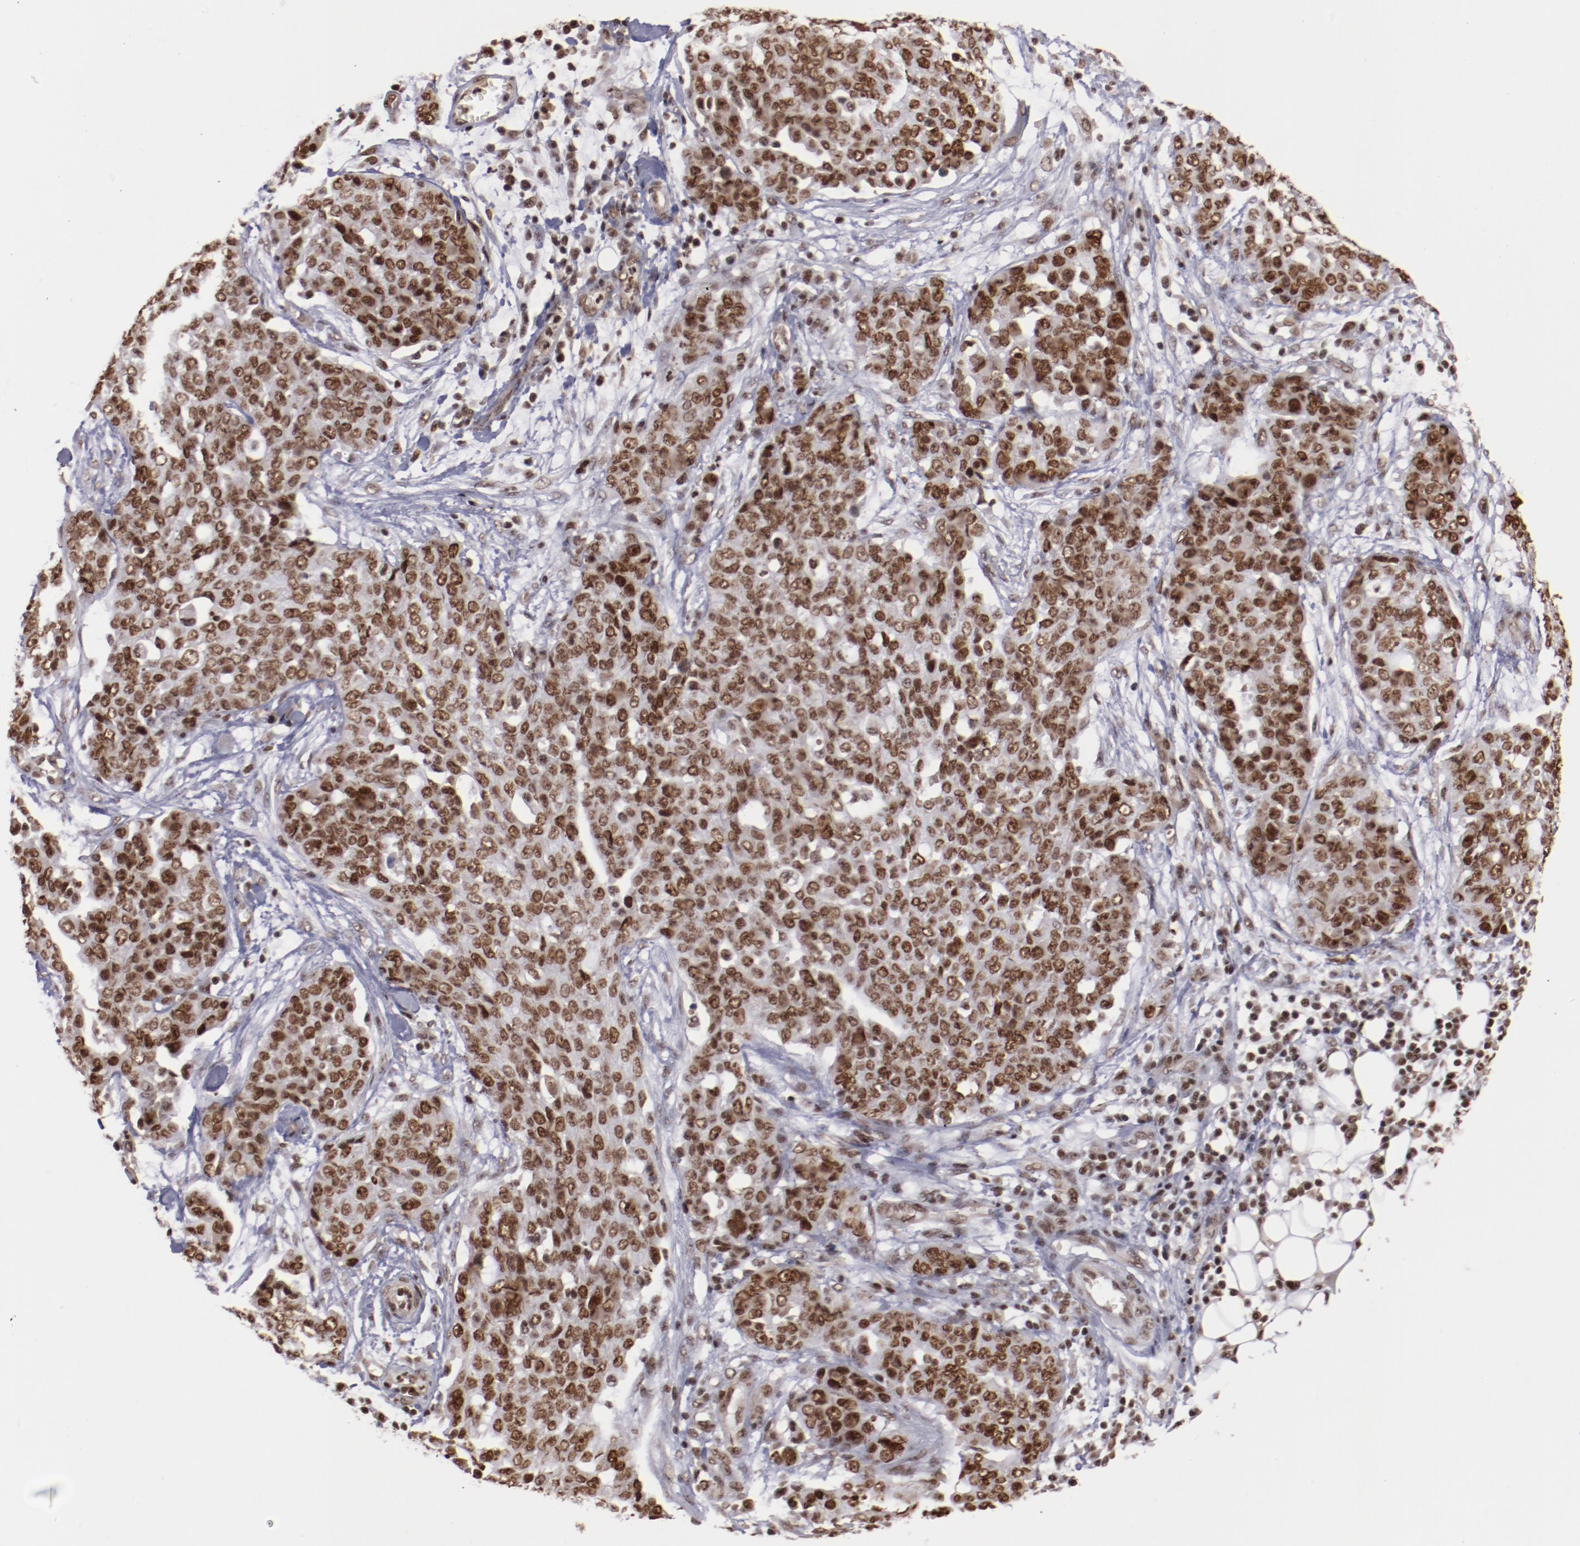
{"staining": {"intensity": "moderate", "quantity": ">75%", "location": "nuclear"}, "tissue": "ovarian cancer", "cell_type": "Tumor cells", "image_type": "cancer", "snomed": [{"axis": "morphology", "description": "Cystadenocarcinoma, serous, NOS"}, {"axis": "topography", "description": "Soft tissue"}, {"axis": "topography", "description": "Ovary"}], "caption": "Serous cystadenocarcinoma (ovarian) tissue exhibits moderate nuclear staining in about >75% of tumor cells", "gene": "STAG2", "patient": {"sex": "female", "age": 57}}